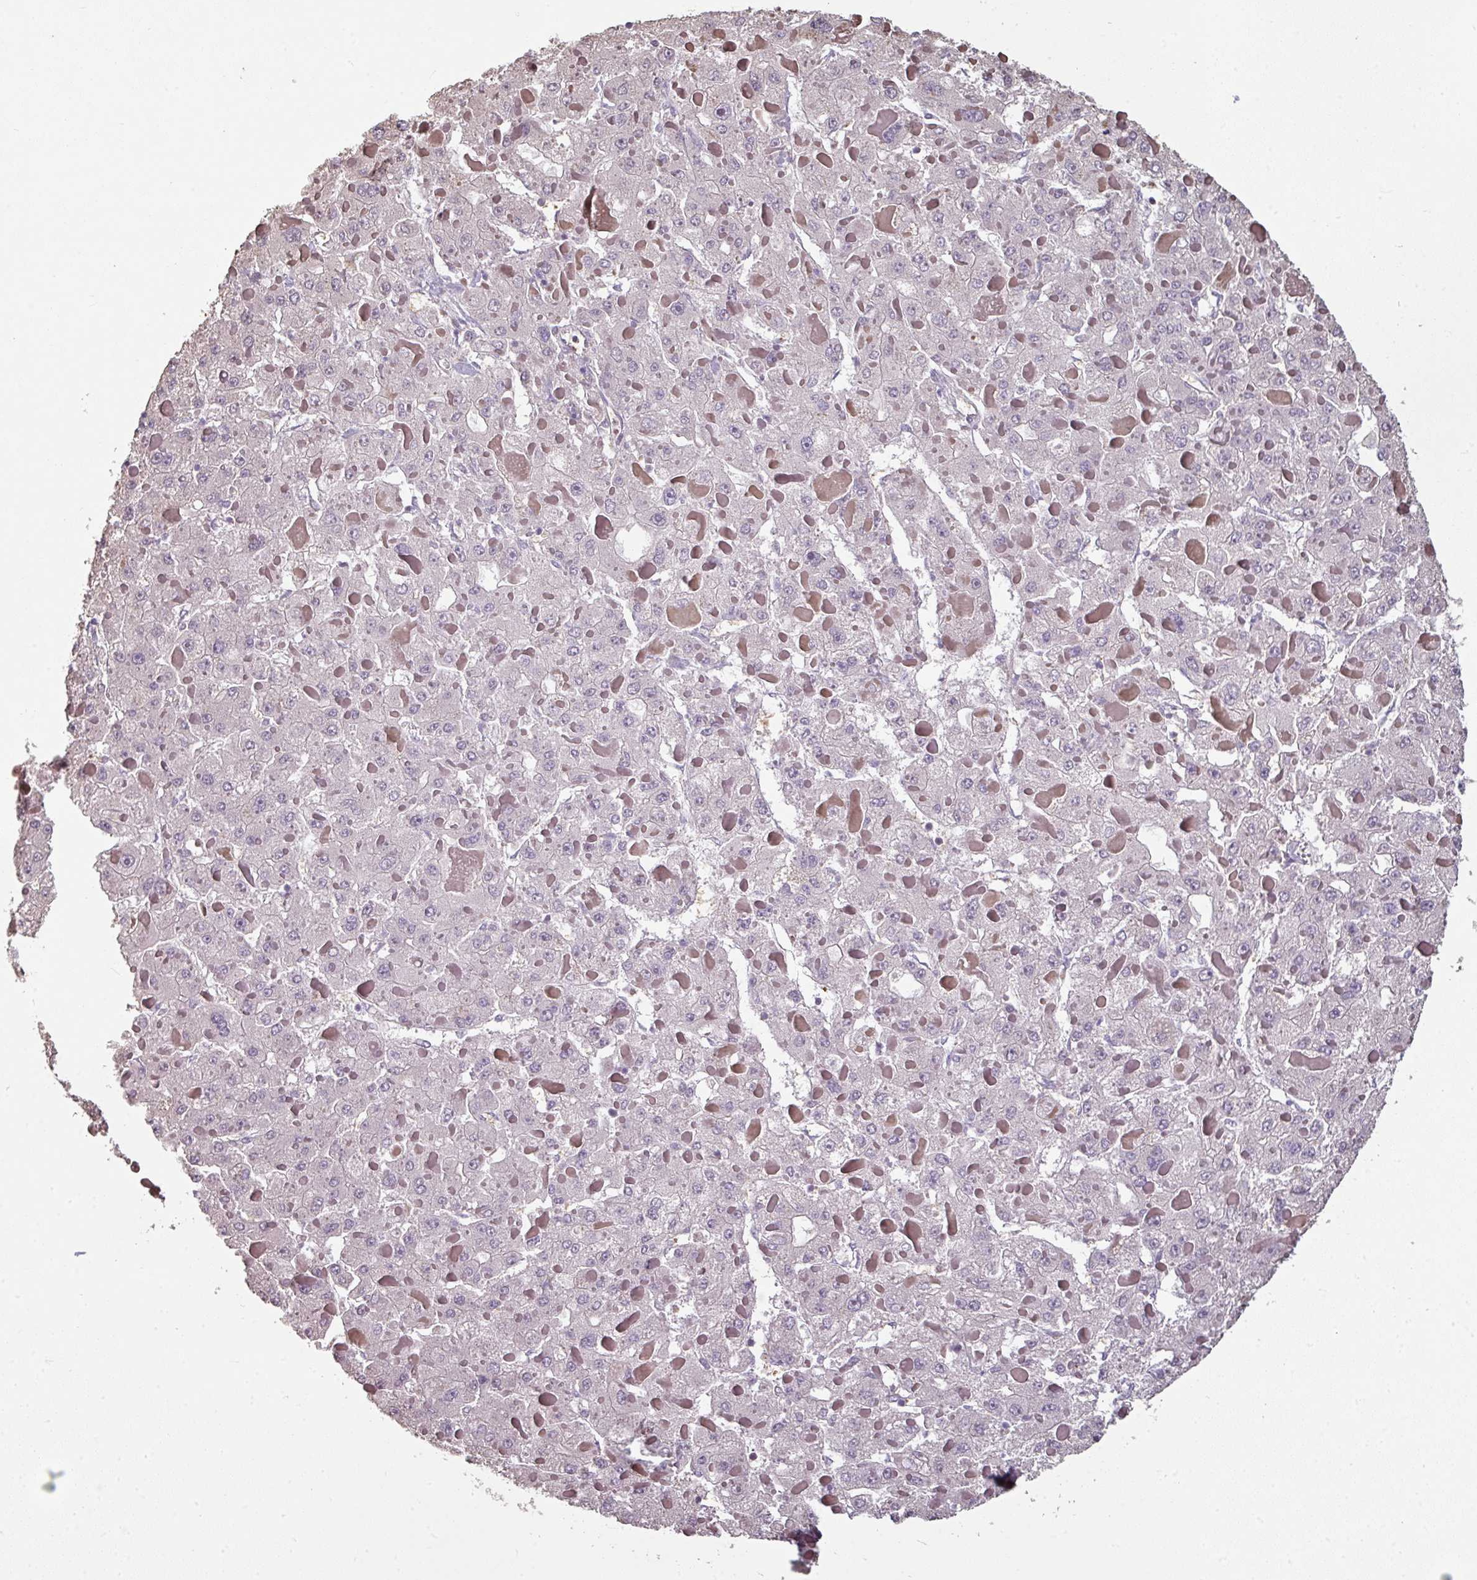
{"staining": {"intensity": "negative", "quantity": "none", "location": "none"}, "tissue": "liver cancer", "cell_type": "Tumor cells", "image_type": "cancer", "snomed": [{"axis": "morphology", "description": "Carcinoma, Hepatocellular, NOS"}, {"axis": "topography", "description": "Liver"}], "caption": "High power microscopy image of an immunohistochemistry photomicrograph of liver cancer (hepatocellular carcinoma), revealing no significant positivity in tumor cells. (Stains: DAB (3,3'-diaminobenzidine) immunohistochemistry with hematoxylin counter stain, Microscopy: brightfield microscopy at high magnification).", "gene": "OLFML2B", "patient": {"sex": "female", "age": 73}}